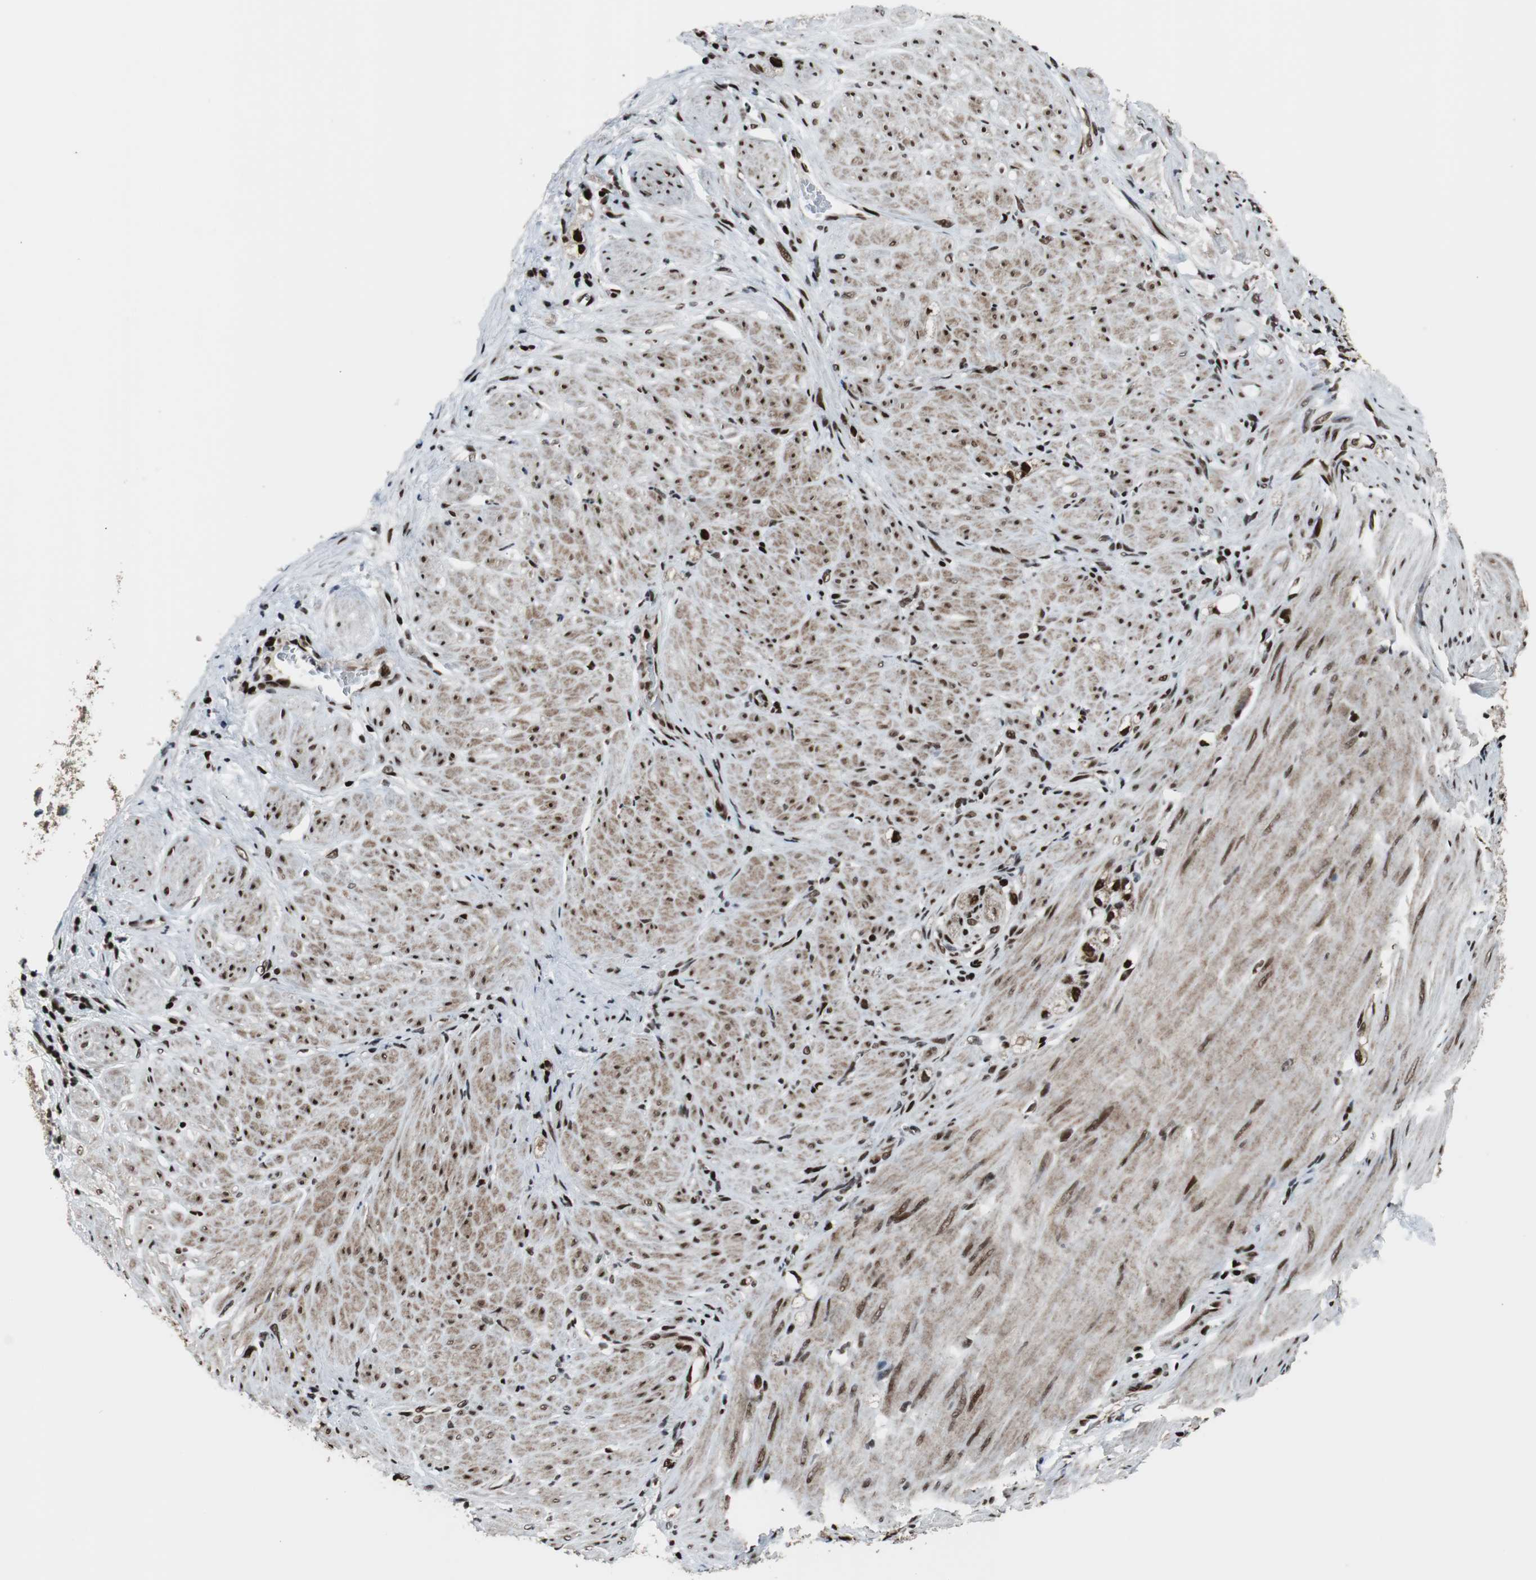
{"staining": {"intensity": "strong", "quantity": ">75%", "location": "nuclear"}, "tissue": "stomach cancer", "cell_type": "Tumor cells", "image_type": "cancer", "snomed": [{"axis": "morphology", "description": "Adenocarcinoma, NOS"}, {"axis": "topography", "description": "Stomach"}], "caption": "Brown immunohistochemical staining in human stomach cancer (adenocarcinoma) shows strong nuclear staining in approximately >75% of tumor cells. (Brightfield microscopy of DAB IHC at high magnification).", "gene": "HDAC1", "patient": {"sex": "male", "age": 82}}